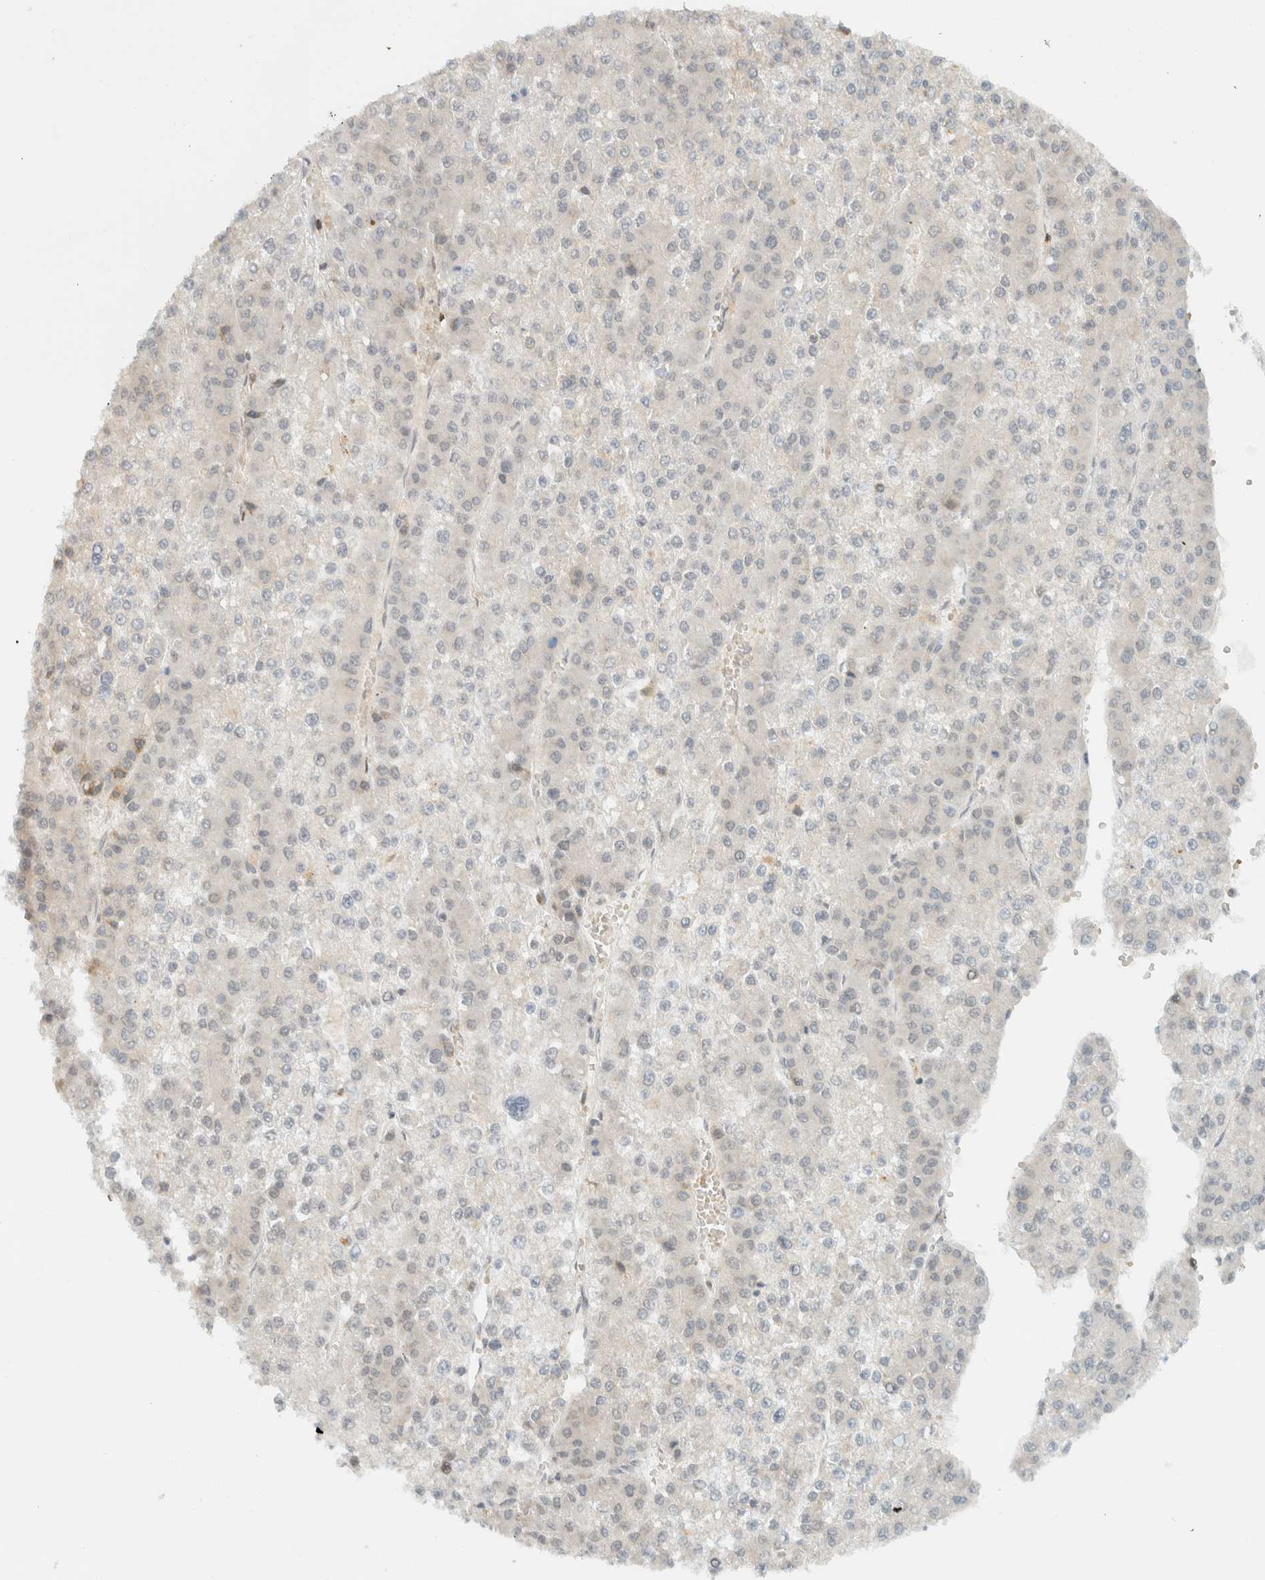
{"staining": {"intensity": "negative", "quantity": "none", "location": "none"}, "tissue": "liver cancer", "cell_type": "Tumor cells", "image_type": "cancer", "snomed": [{"axis": "morphology", "description": "Carcinoma, Hepatocellular, NOS"}, {"axis": "topography", "description": "Liver"}], "caption": "Micrograph shows no protein expression in tumor cells of liver hepatocellular carcinoma tissue.", "gene": "ITPRID1", "patient": {"sex": "female", "age": 73}}